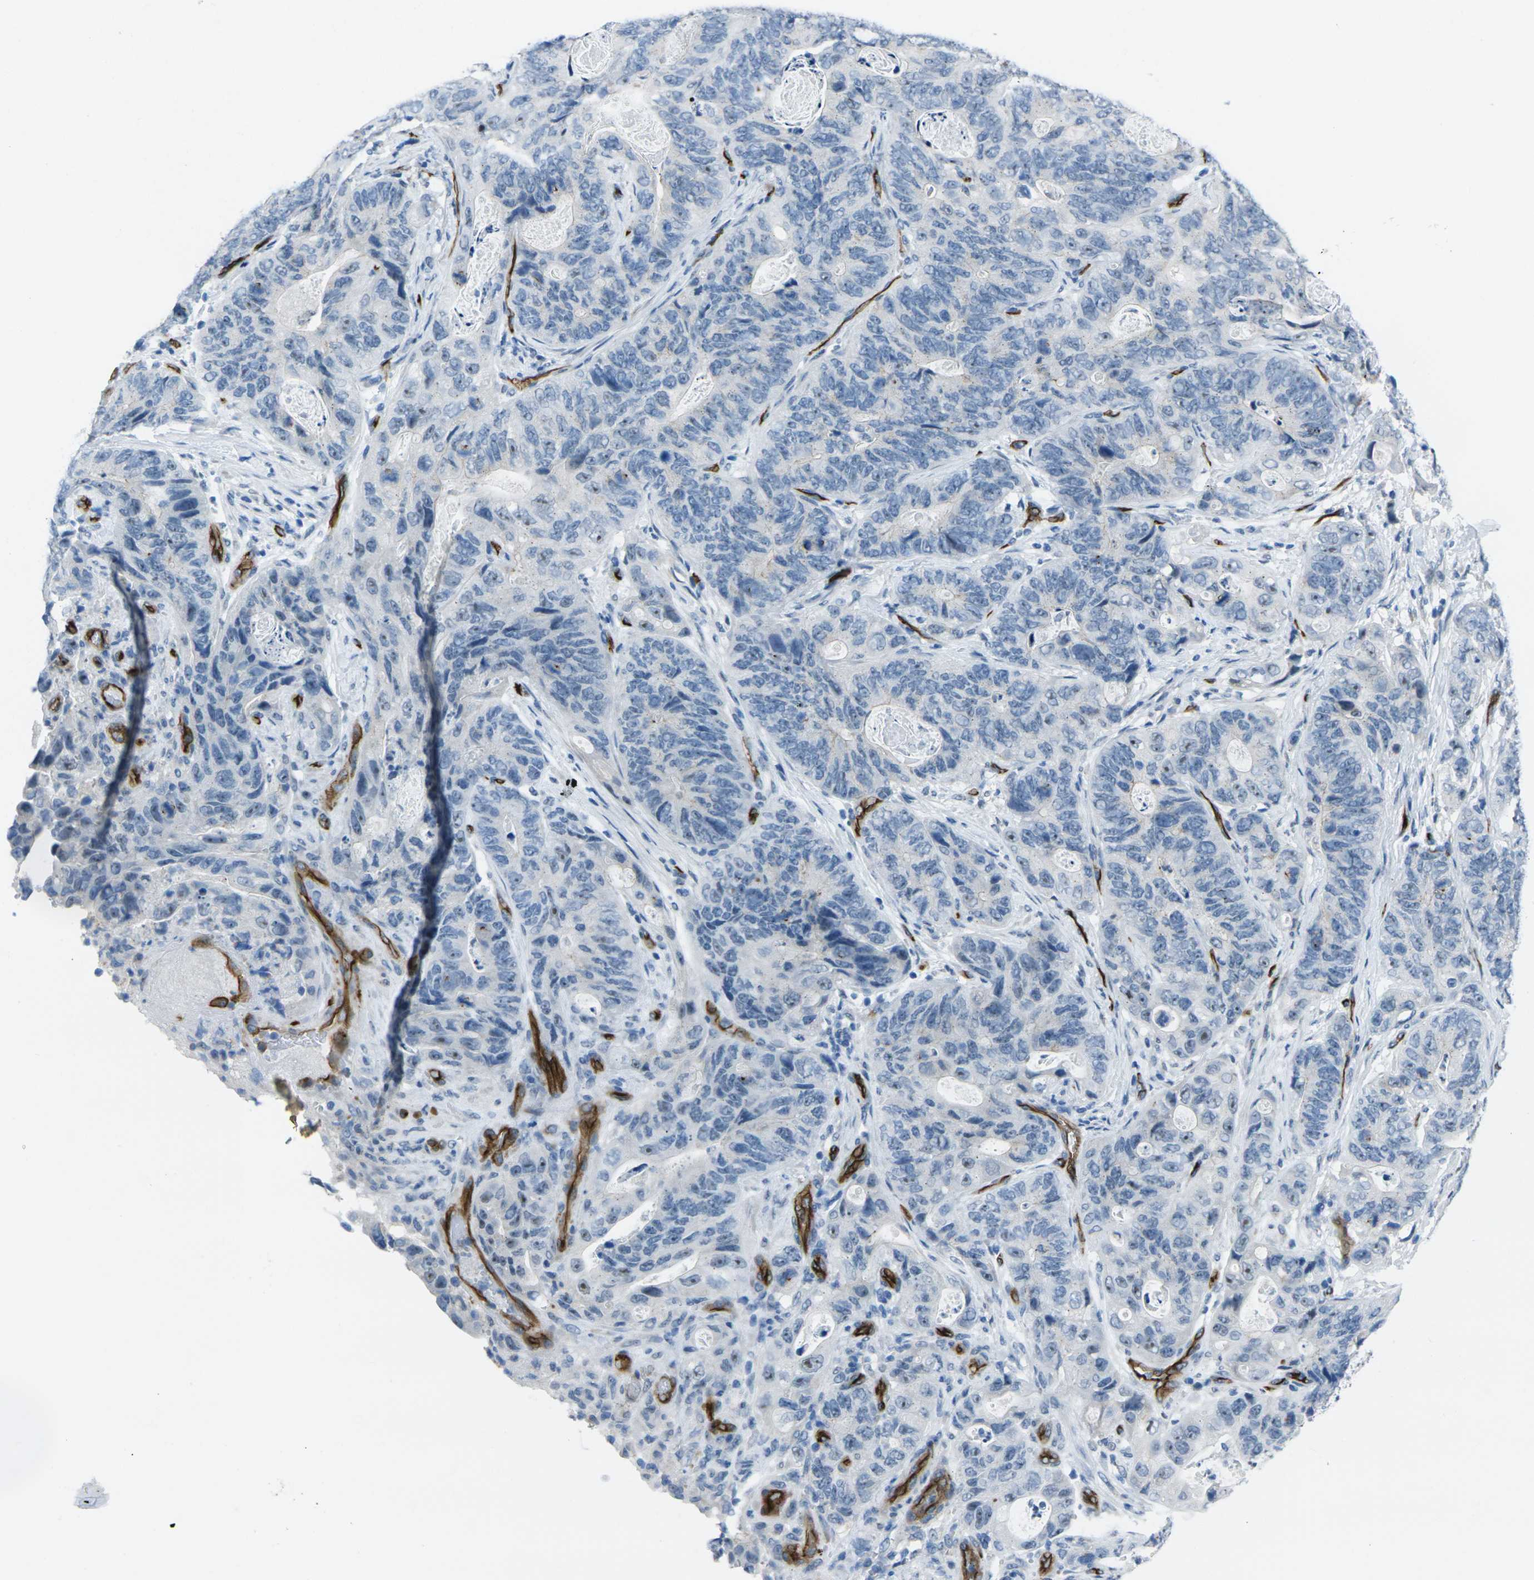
{"staining": {"intensity": "negative", "quantity": "none", "location": "none"}, "tissue": "stomach cancer", "cell_type": "Tumor cells", "image_type": "cancer", "snomed": [{"axis": "morphology", "description": "Adenocarcinoma, NOS"}, {"axis": "topography", "description": "Stomach"}], "caption": "The IHC histopathology image has no significant expression in tumor cells of stomach adenocarcinoma tissue.", "gene": "HSPA12B", "patient": {"sex": "female", "age": 89}}